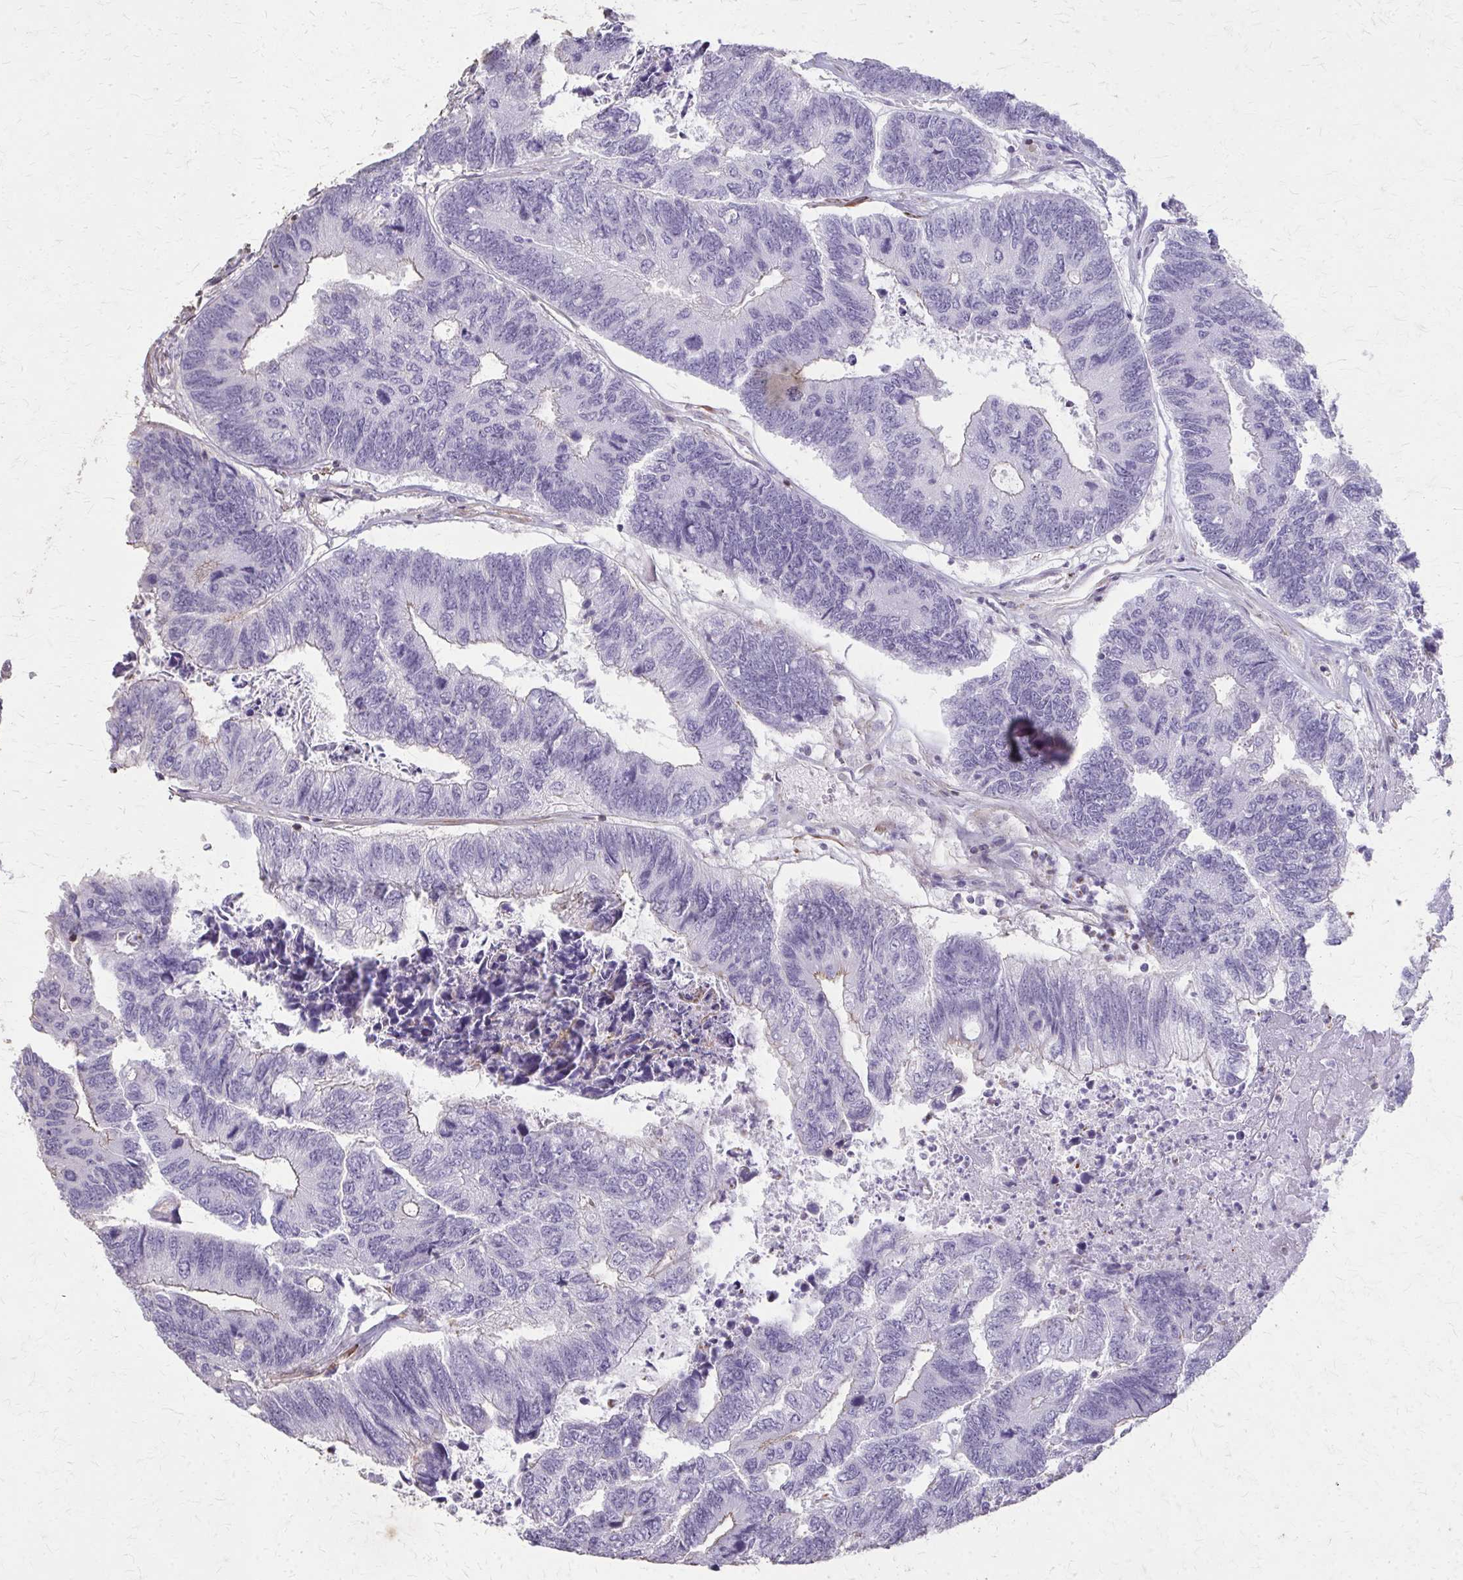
{"staining": {"intensity": "negative", "quantity": "none", "location": "none"}, "tissue": "colorectal cancer", "cell_type": "Tumor cells", "image_type": "cancer", "snomed": [{"axis": "morphology", "description": "Adenocarcinoma, NOS"}, {"axis": "topography", "description": "Colon"}], "caption": "Adenocarcinoma (colorectal) was stained to show a protein in brown. There is no significant staining in tumor cells.", "gene": "TENM4", "patient": {"sex": "female", "age": 67}}